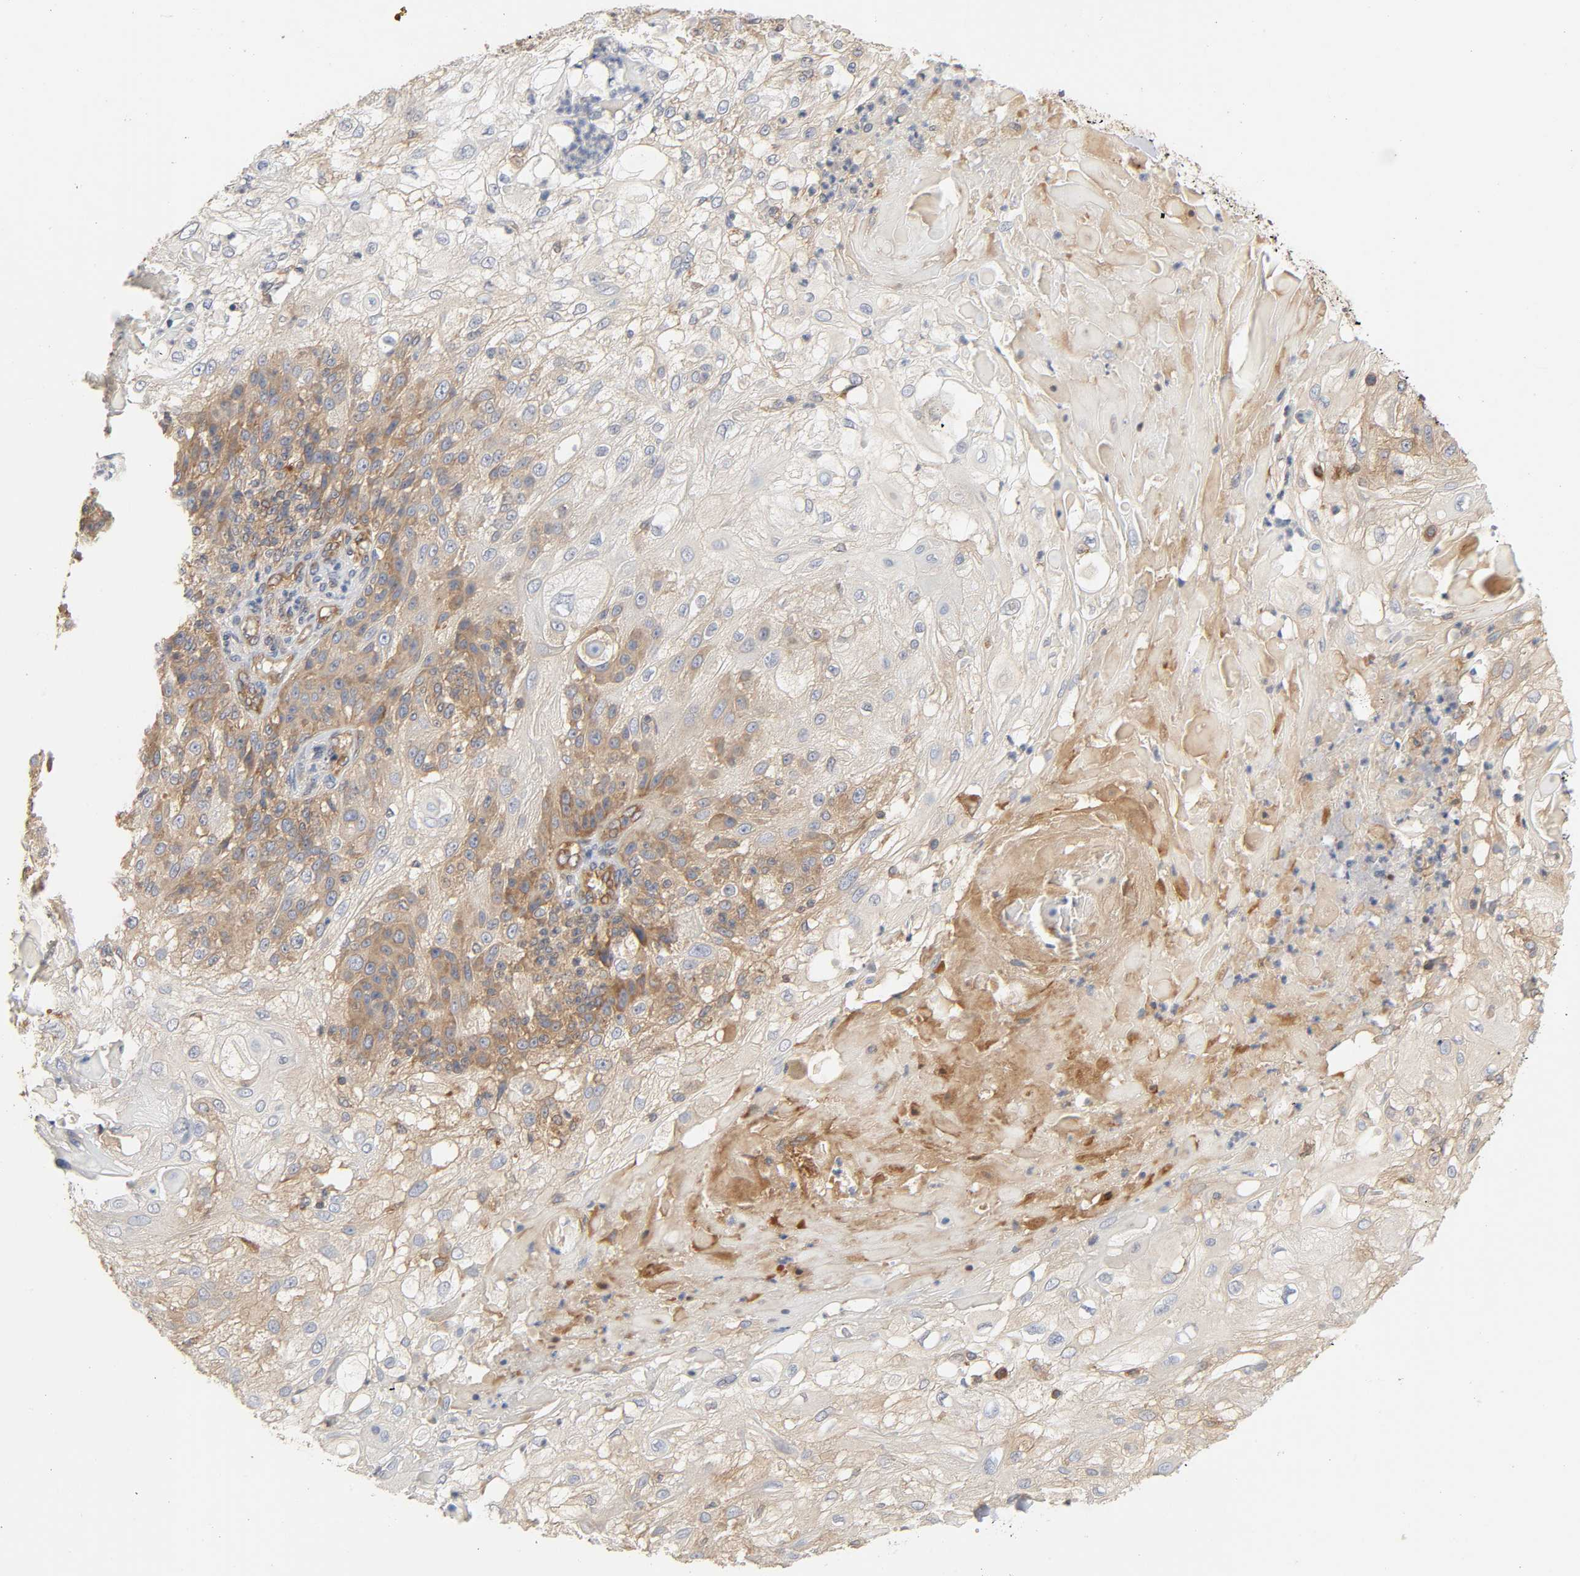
{"staining": {"intensity": "moderate", "quantity": "25%-75%", "location": "cytoplasmic/membranous"}, "tissue": "skin cancer", "cell_type": "Tumor cells", "image_type": "cancer", "snomed": [{"axis": "morphology", "description": "Normal tissue, NOS"}, {"axis": "morphology", "description": "Squamous cell carcinoma, NOS"}, {"axis": "topography", "description": "Skin"}], "caption": "This is a micrograph of IHC staining of skin cancer, which shows moderate staining in the cytoplasmic/membranous of tumor cells.", "gene": "SCHIP1", "patient": {"sex": "female", "age": 83}}